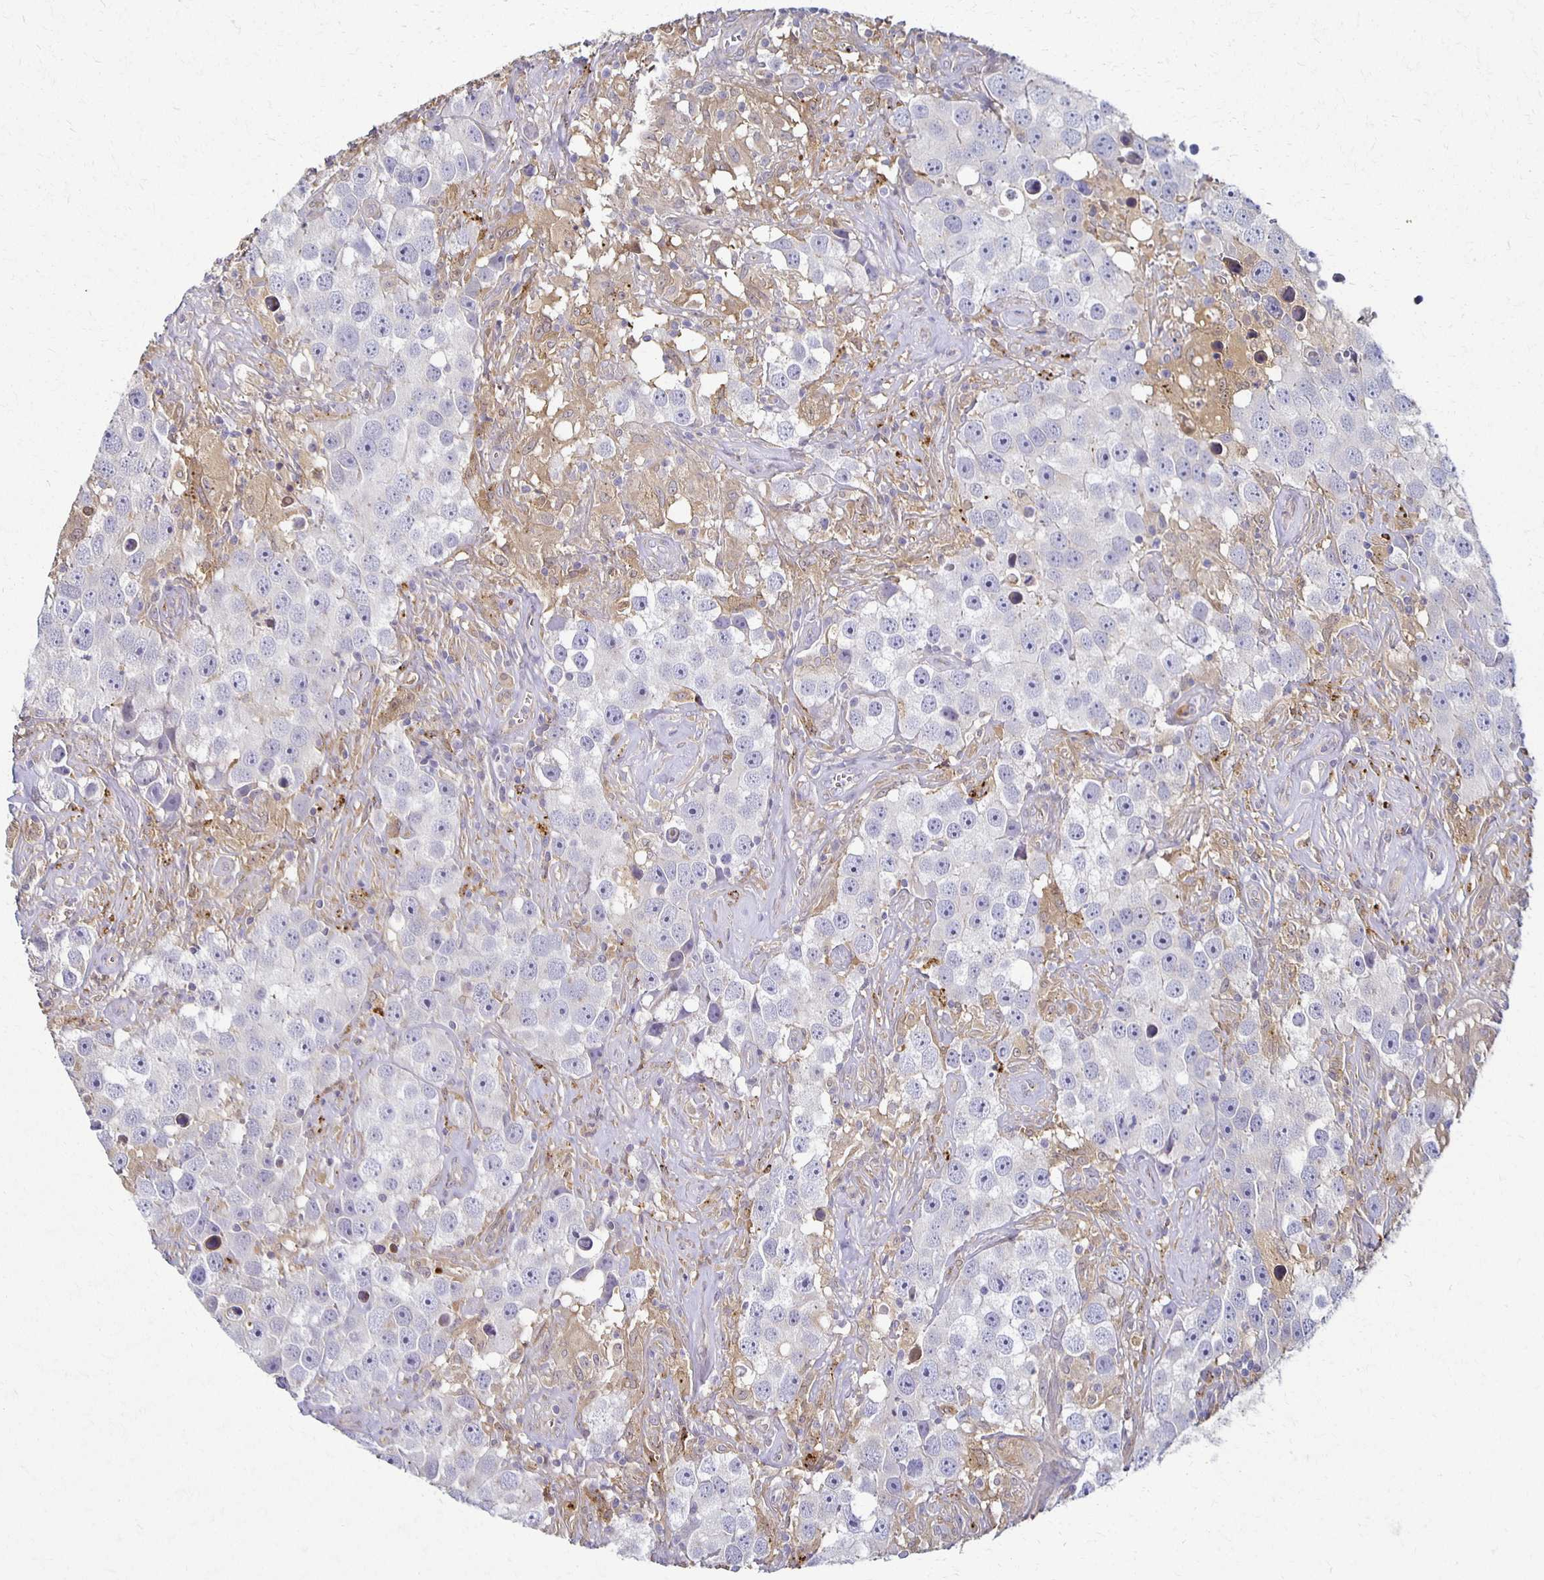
{"staining": {"intensity": "negative", "quantity": "none", "location": "none"}, "tissue": "testis cancer", "cell_type": "Tumor cells", "image_type": "cancer", "snomed": [{"axis": "morphology", "description": "Seminoma, NOS"}, {"axis": "topography", "description": "Testis"}], "caption": "DAB (3,3'-diaminobenzidine) immunohistochemical staining of testis cancer demonstrates no significant expression in tumor cells.", "gene": "GPX4", "patient": {"sex": "male", "age": 49}}